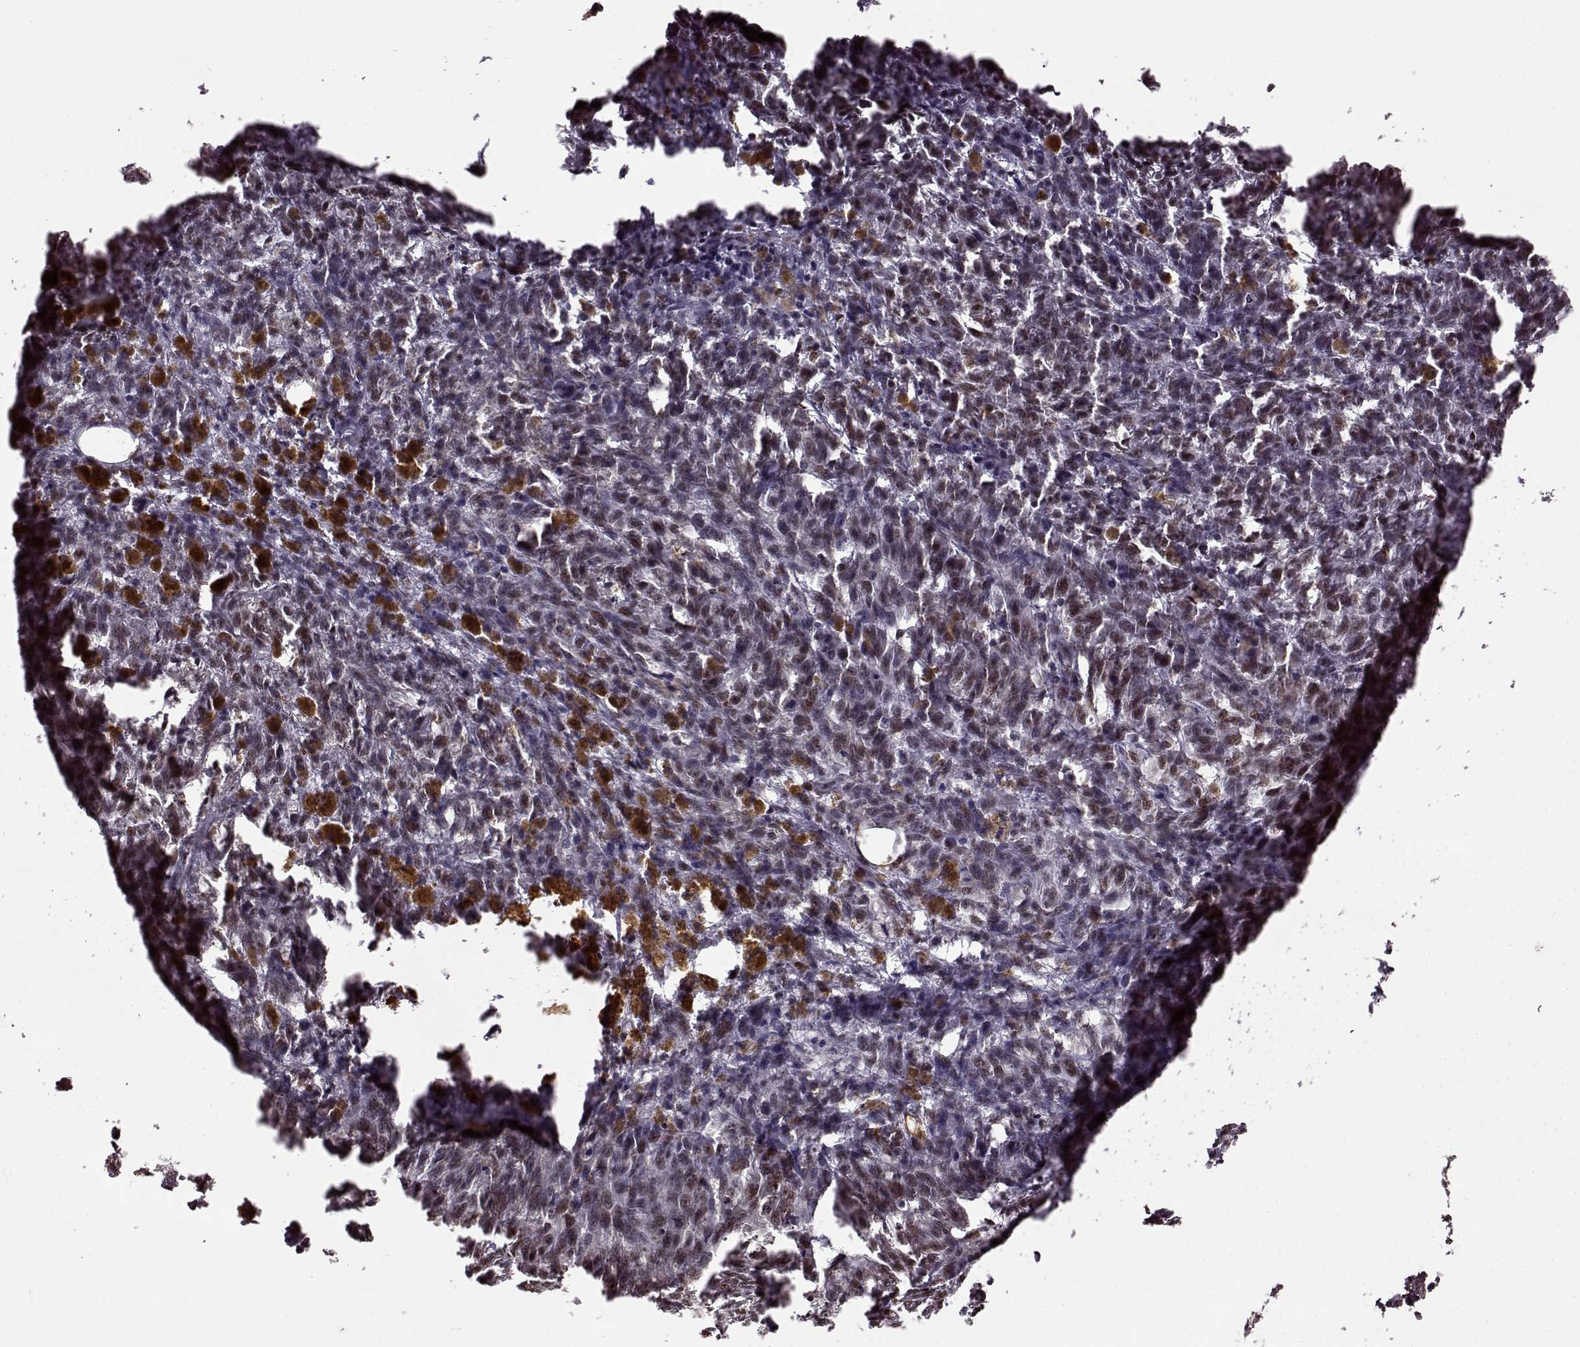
{"staining": {"intensity": "weak", "quantity": "25%-75%", "location": "nuclear"}, "tissue": "melanoma", "cell_type": "Tumor cells", "image_type": "cancer", "snomed": [{"axis": "morphology", "description": "Malignant melanoma, NOS"}, {"axis": "topography", "description": "Skin"}], "caption": "Protein staining reveals weak nuclear staining in approximately 25%-75% of tumor cells in malignant melanoma. (DAB IHC, brown staining for protein, blue staining for nuclei).", "gene": "FTO", "patient": {"sex": "female", "age": 34}}